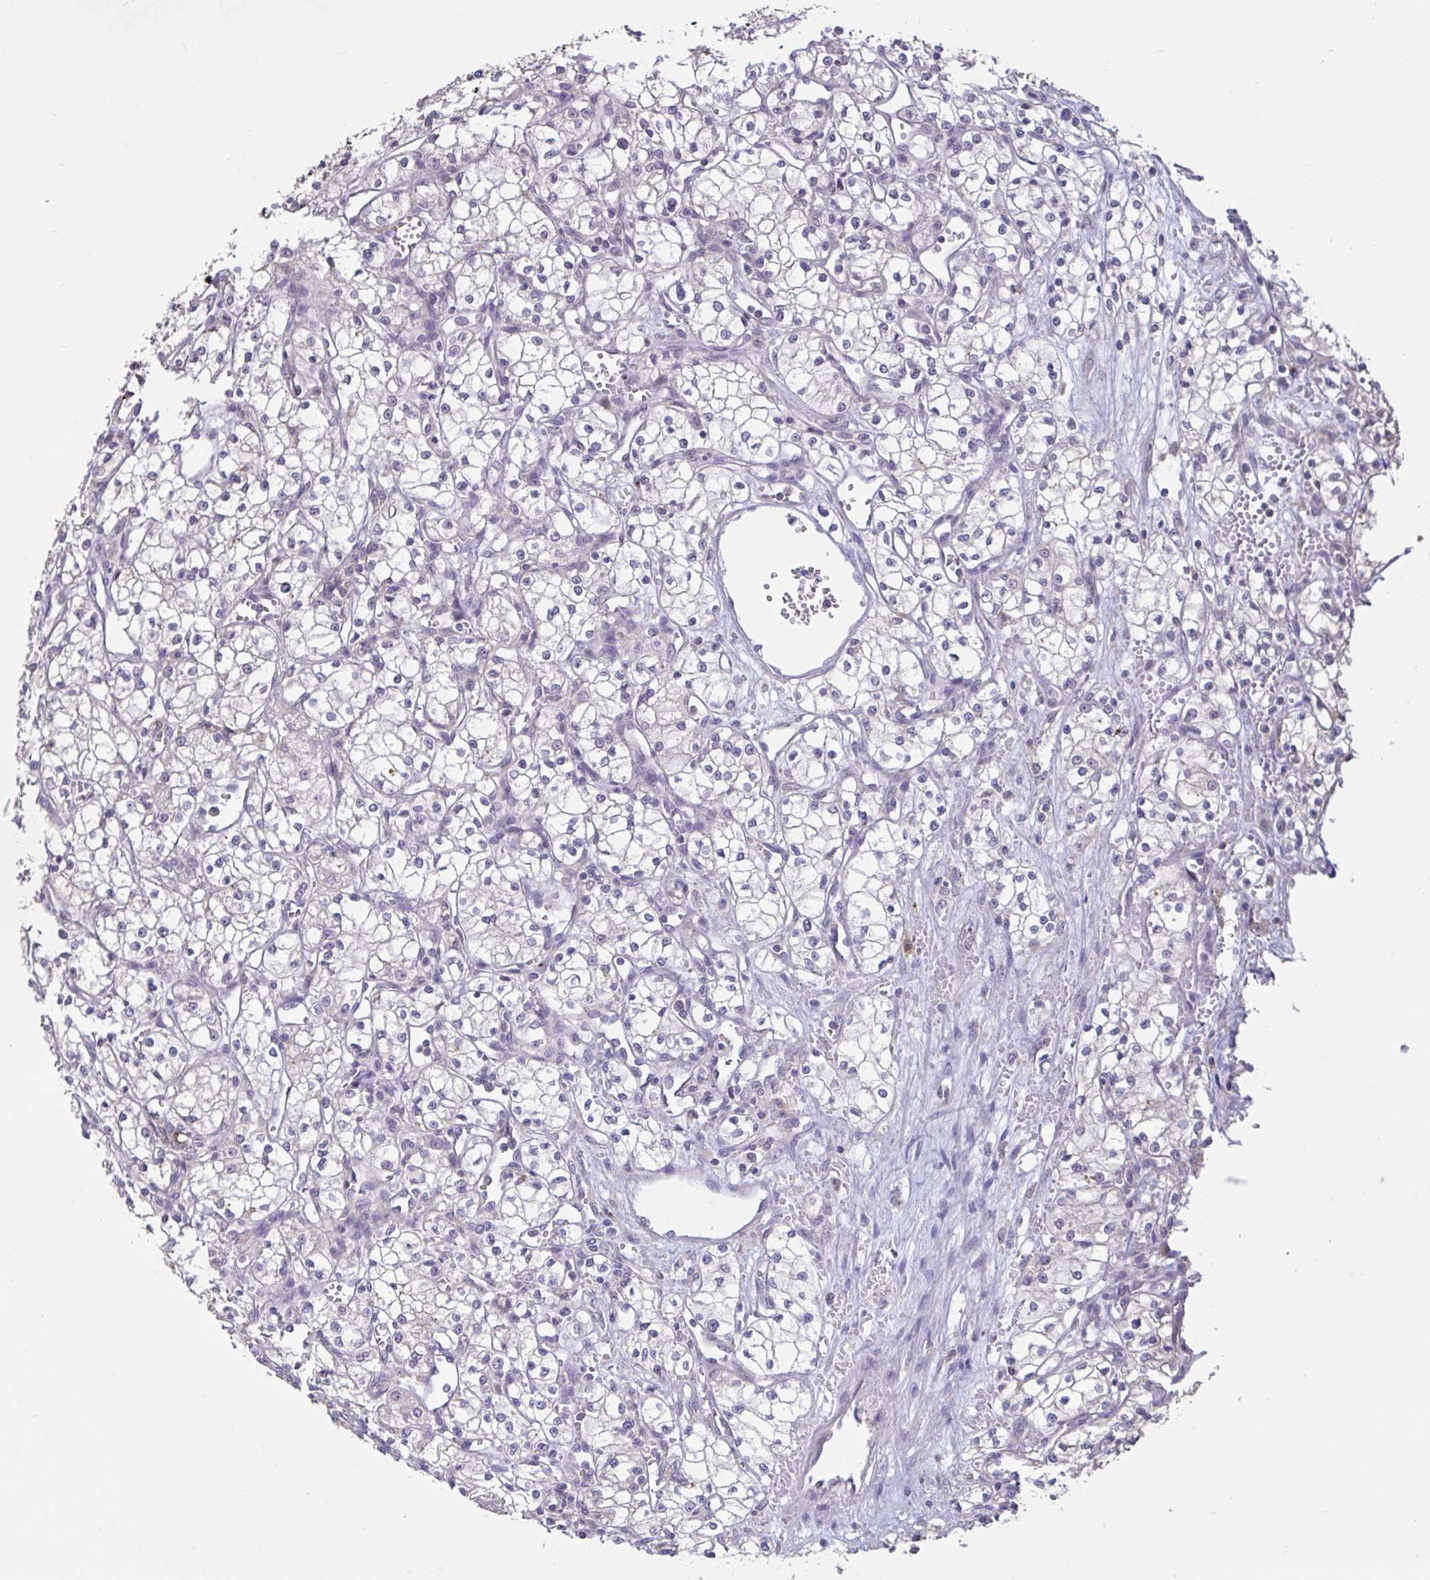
{"staining": {"intensity": "negative", "quantity": "none", "location": "none"}, "tissue": "renal cancer", "cell_type": "Tumor cells", "image_type": "cancer", "snomed": [{"axis": "morphology", "description": "Adenocarcinoma, NOS"}, {"axis": "topography", "description": "Kidney"}], "caption": "This is a image of immunohistochemistry (IHC) staining of renal cancer (adenocarcinoma), which shows no staining in tumor cells.", "gene": "DDX39A", "patient": {"sex": "male", "age": 59}}